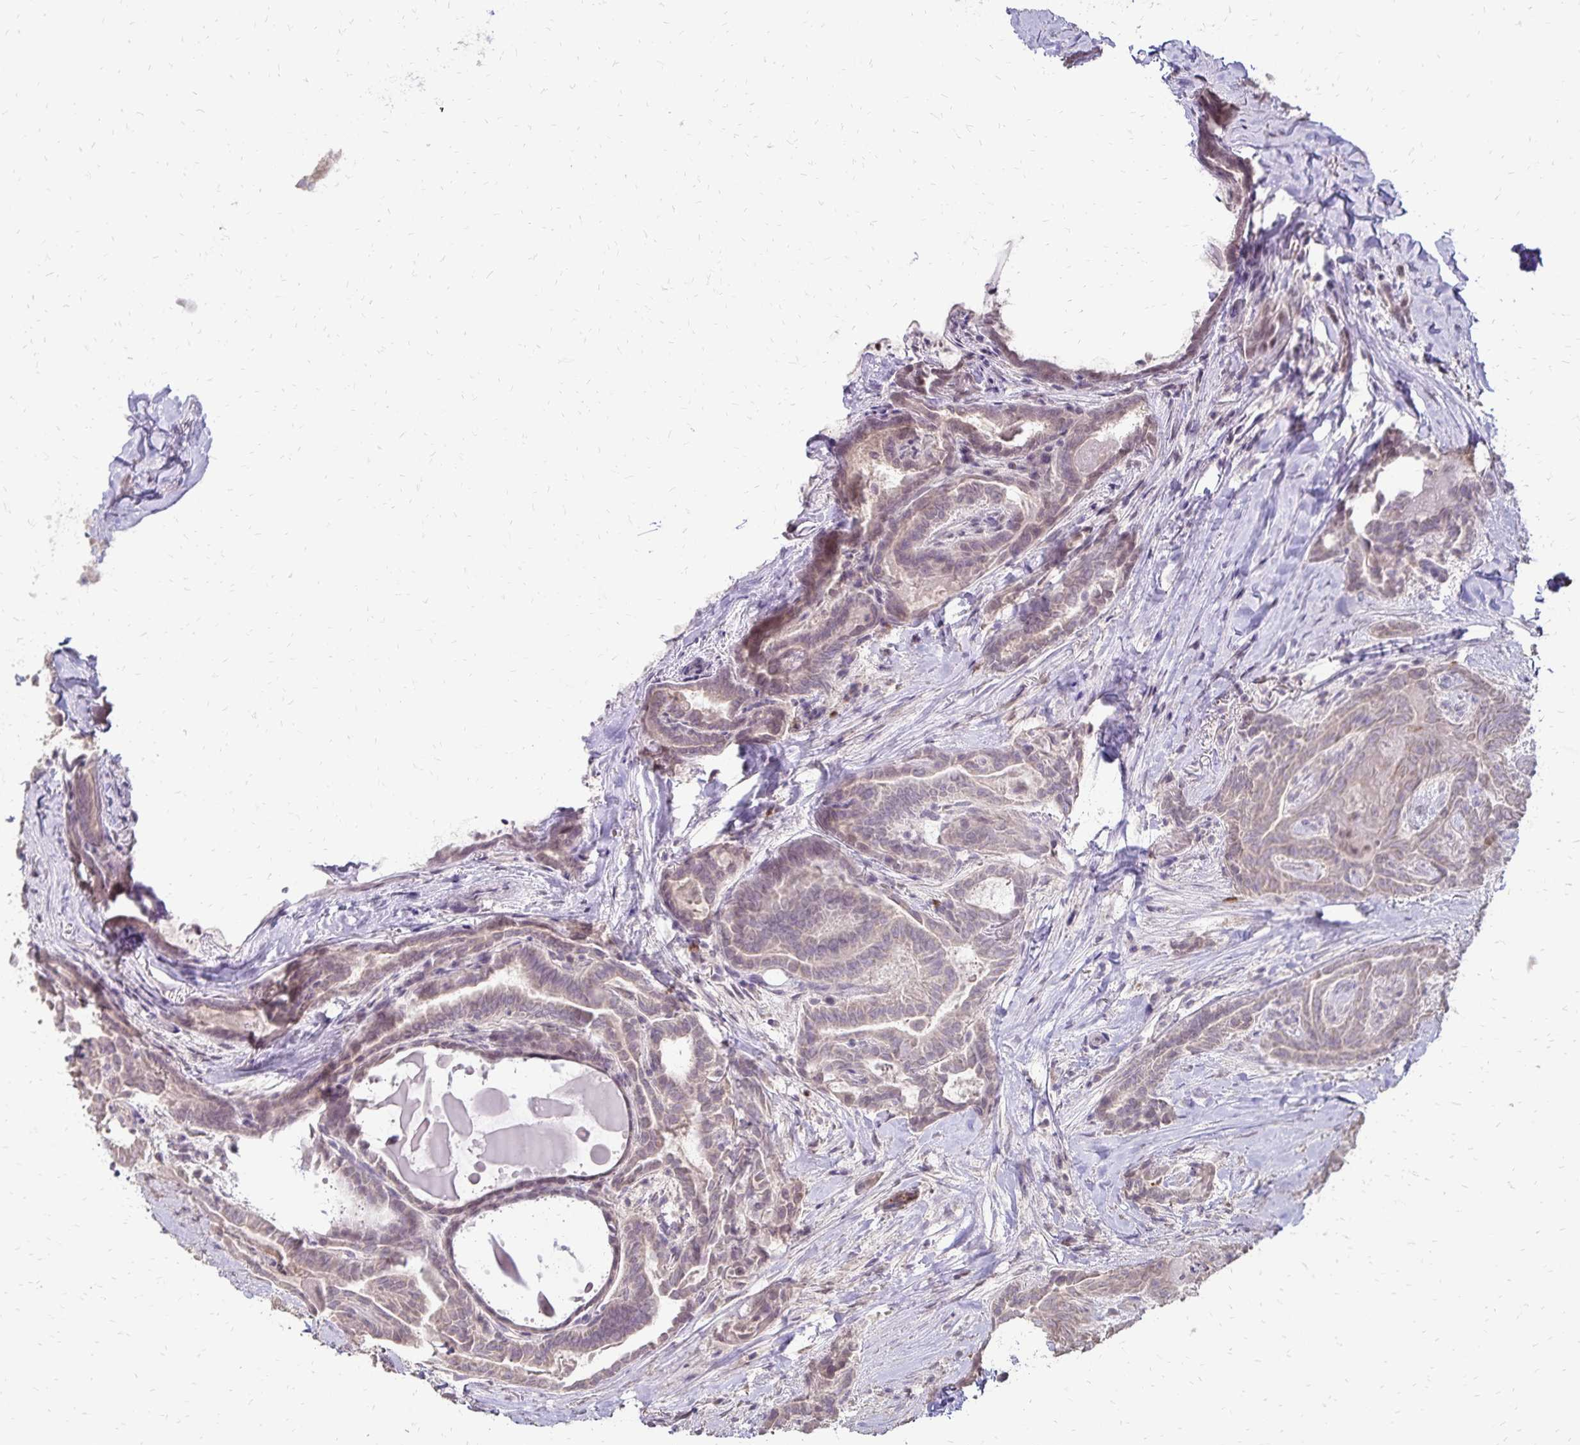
{"staining": {"intensity": "weak", "quantity": ">75%", "location": "cytoplasmic/membranous"}, "tissue": "thyroid cancer", "cell_type": "Tumor cells", "image_type": "cancer", "snomed": [{"axis": "morphology", "description": "Papillary adenocarcinoma, NOS"}, {"axis": "topography", "description": "Thyroid gland"}], "caption": "Immunohistochemical staining of human thyroid papillary adenocarcinoma demonstrates low levels of weak cytoplasmic/membranous positivity in approximately >75% of tumor cells.", "gene": "POLB", "patient": {"sex": "female", "age": 61}}